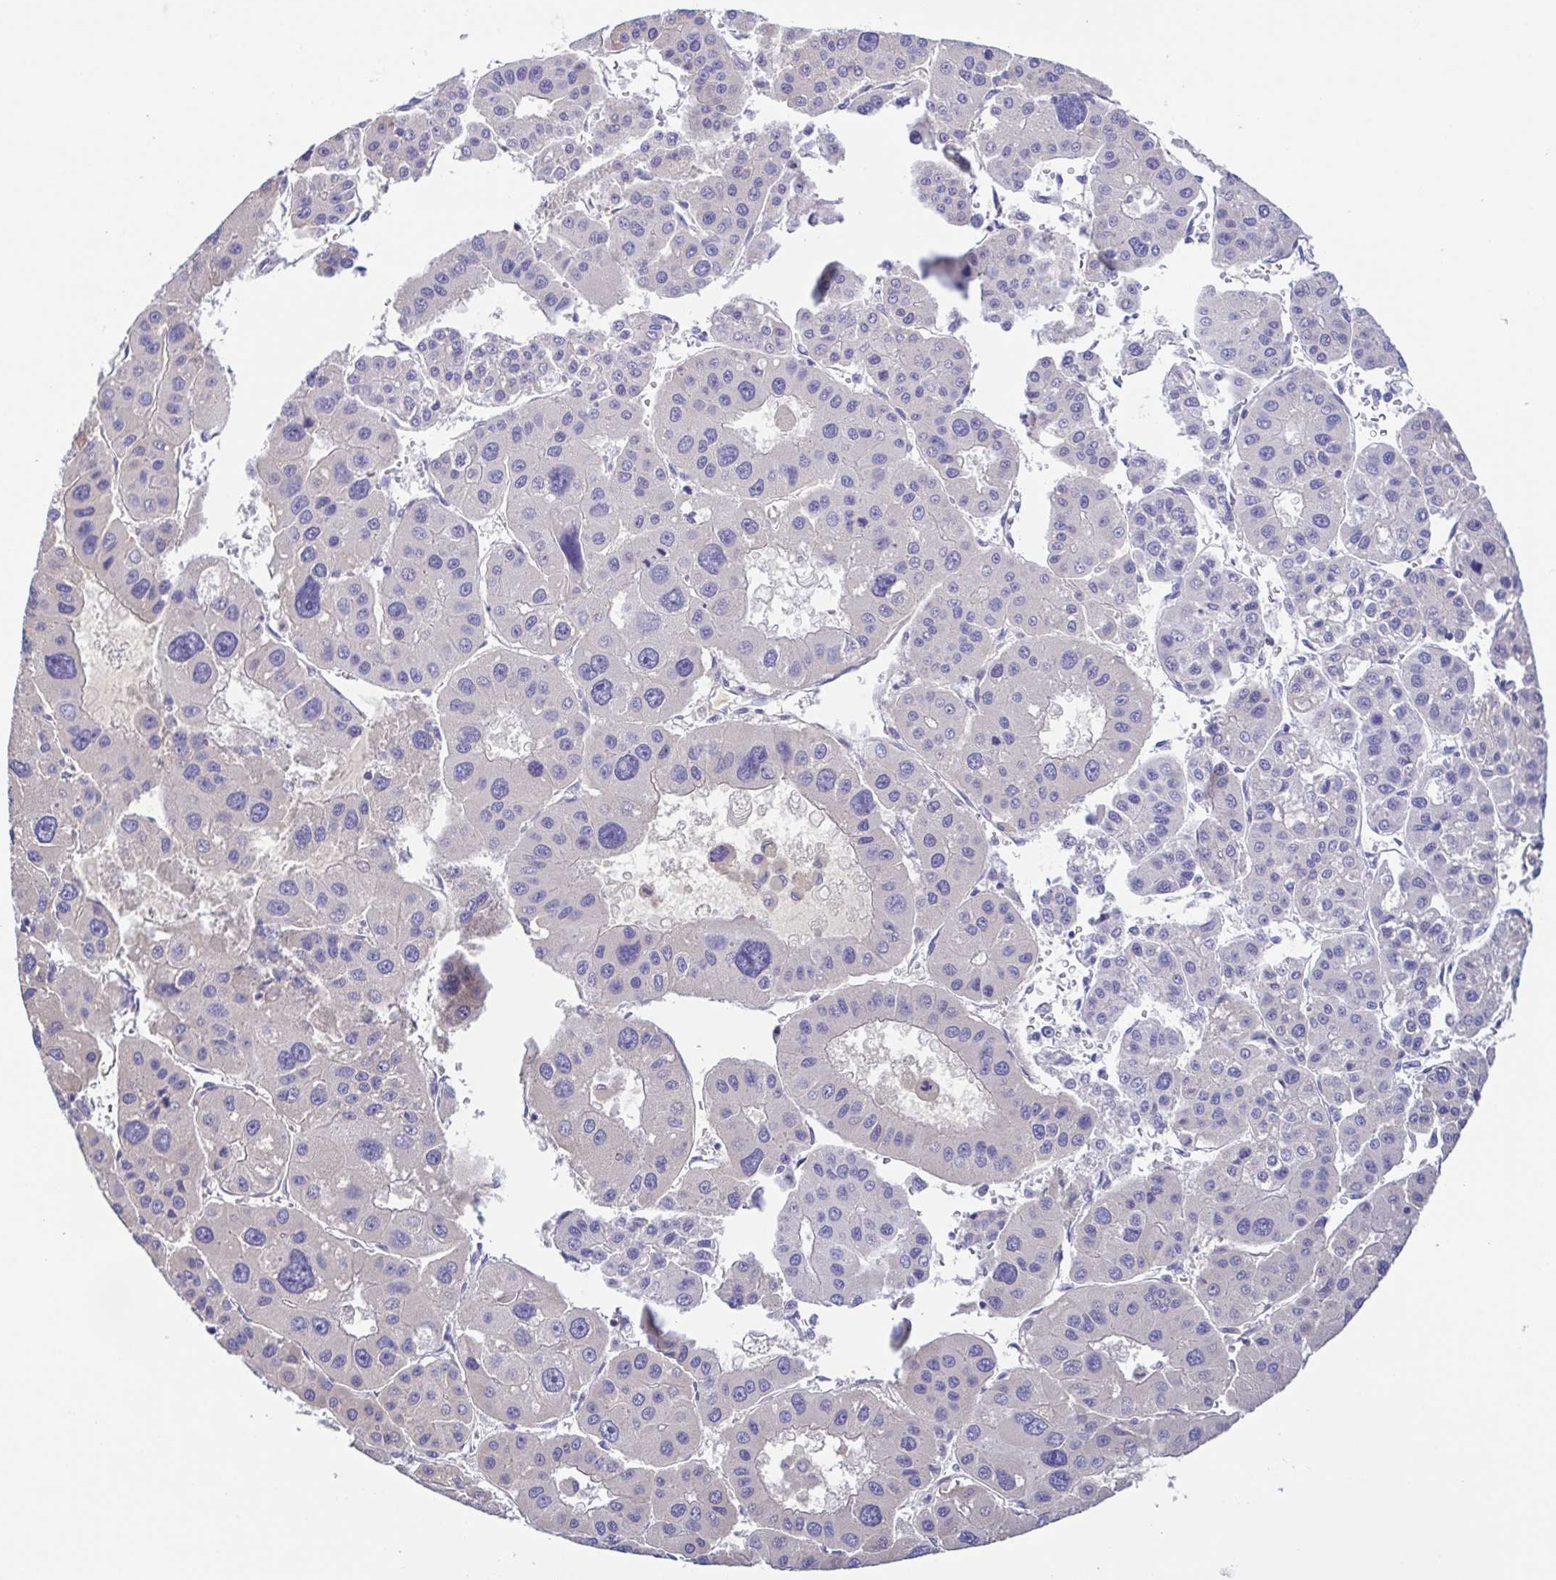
{"staining": {"intensity": "negative", "quantity": "none", "location": "none"}, "tissue": "liver cancer", "cell_type": "Tumor cells", "image_type": "cancer", "snomed": [{"axis": "morphology", "description": "Carcinoma, Hepatocellular, NOS"}, {"axis": "topography", "description": "Liver"}], "caption": "Liver hepatocellular carcinoma stained for a protein using immunohistochemistry shows no staining tumor cells.", "gene": "A1BG", "patient": {"sex": "male", "age": 73}}